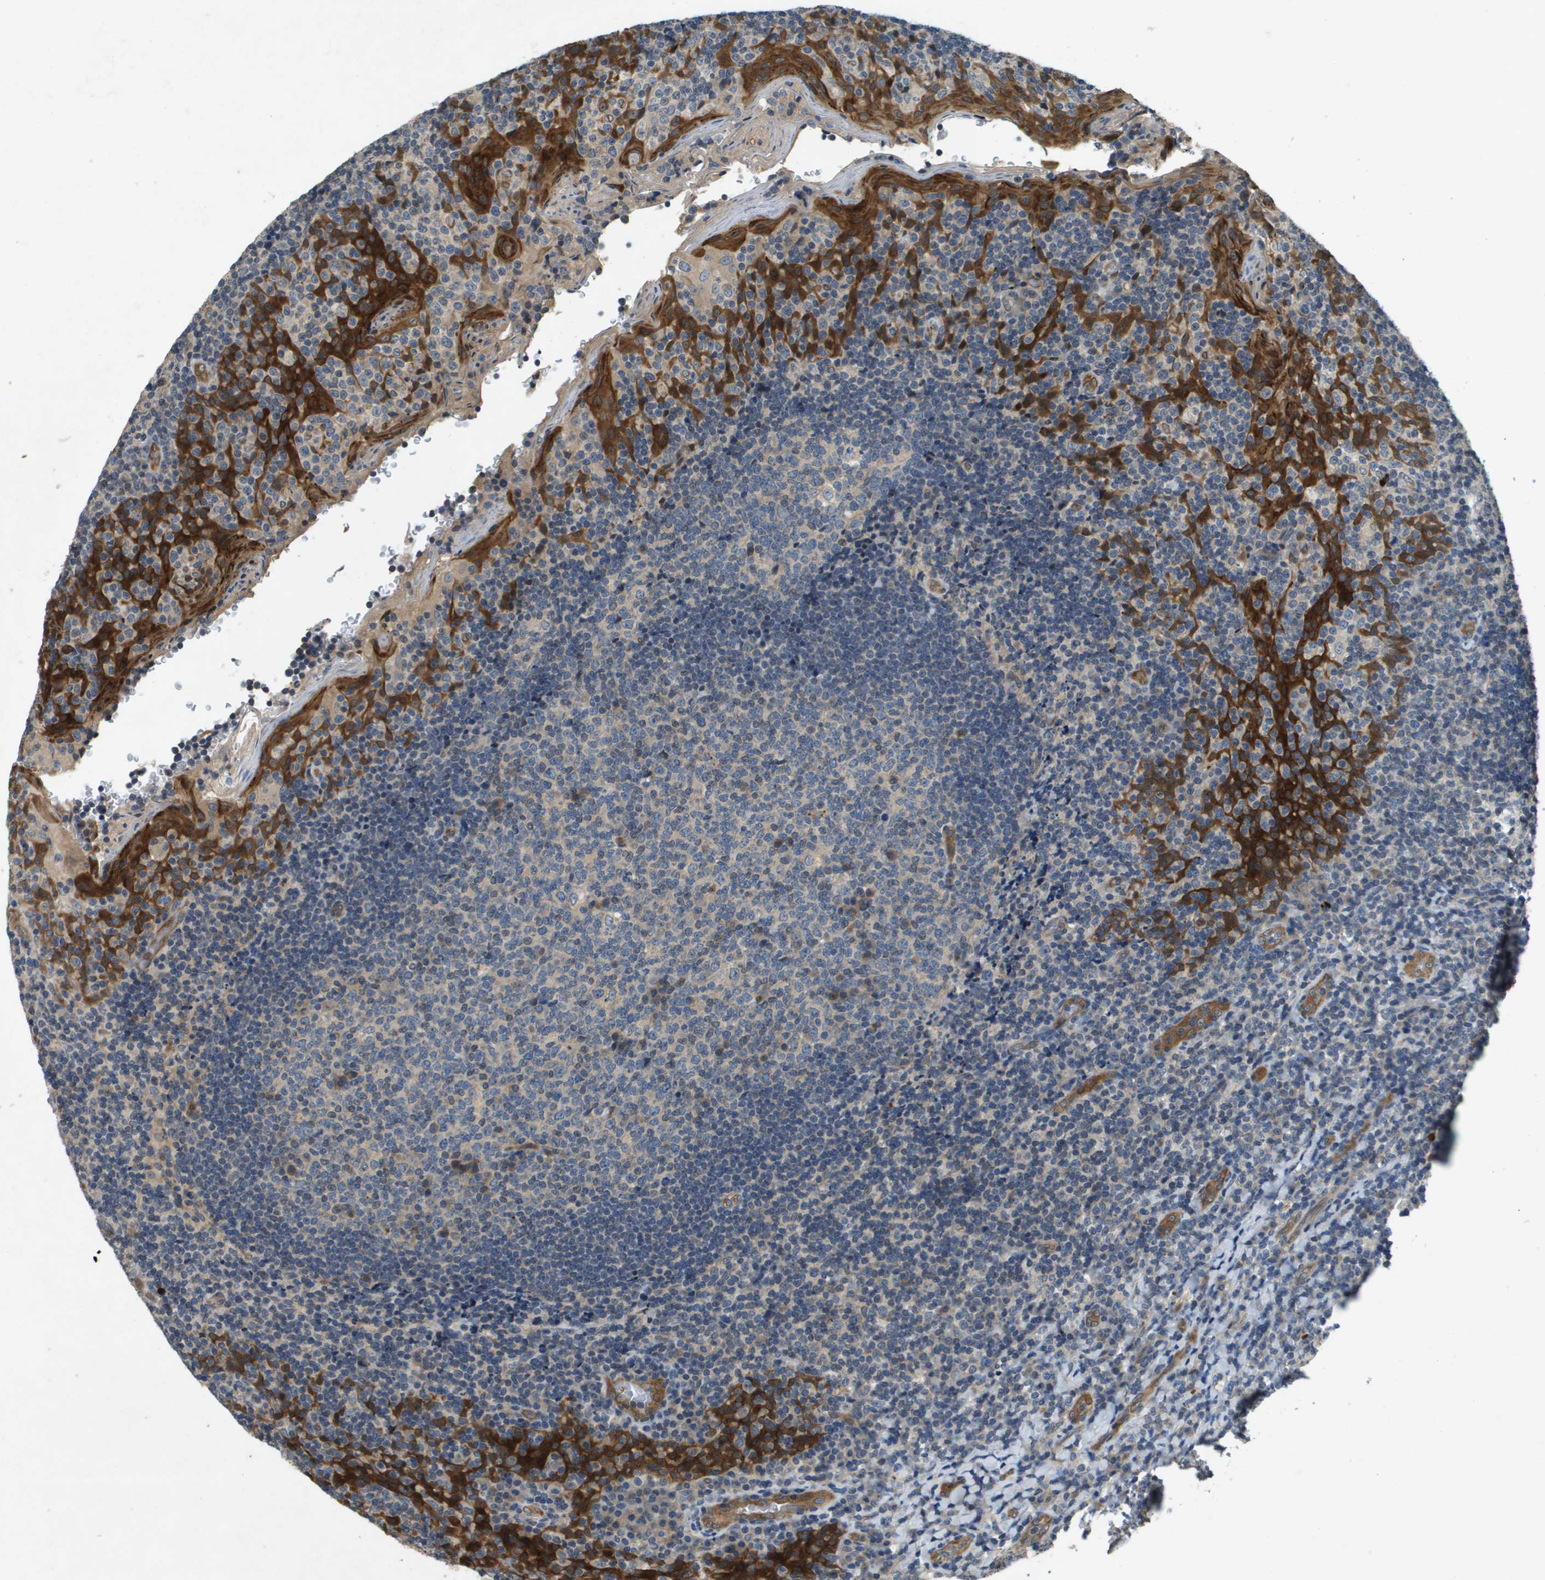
{"staining": {"intensity": "negative", "quantity": "none", "location": "none"}, "tissue": "tonsil", "cell_type": "Germinal center cells", "image_type": "normal", "snomed": [{"axis": "morphology", "description": "Normal tissue, NOS"}, {"axis": "topography", "description": "Tonsil"}], "caption": "Immunohistochemical staining of unremarkable human tonsil displays no significant positivity in germinal center cells. The staining is performed using DAB brown chromogen with nuclei counter-stained in using hematoxylin.", "gene": "PGAP3", "patient": {"sex": "male", "age": 17}}